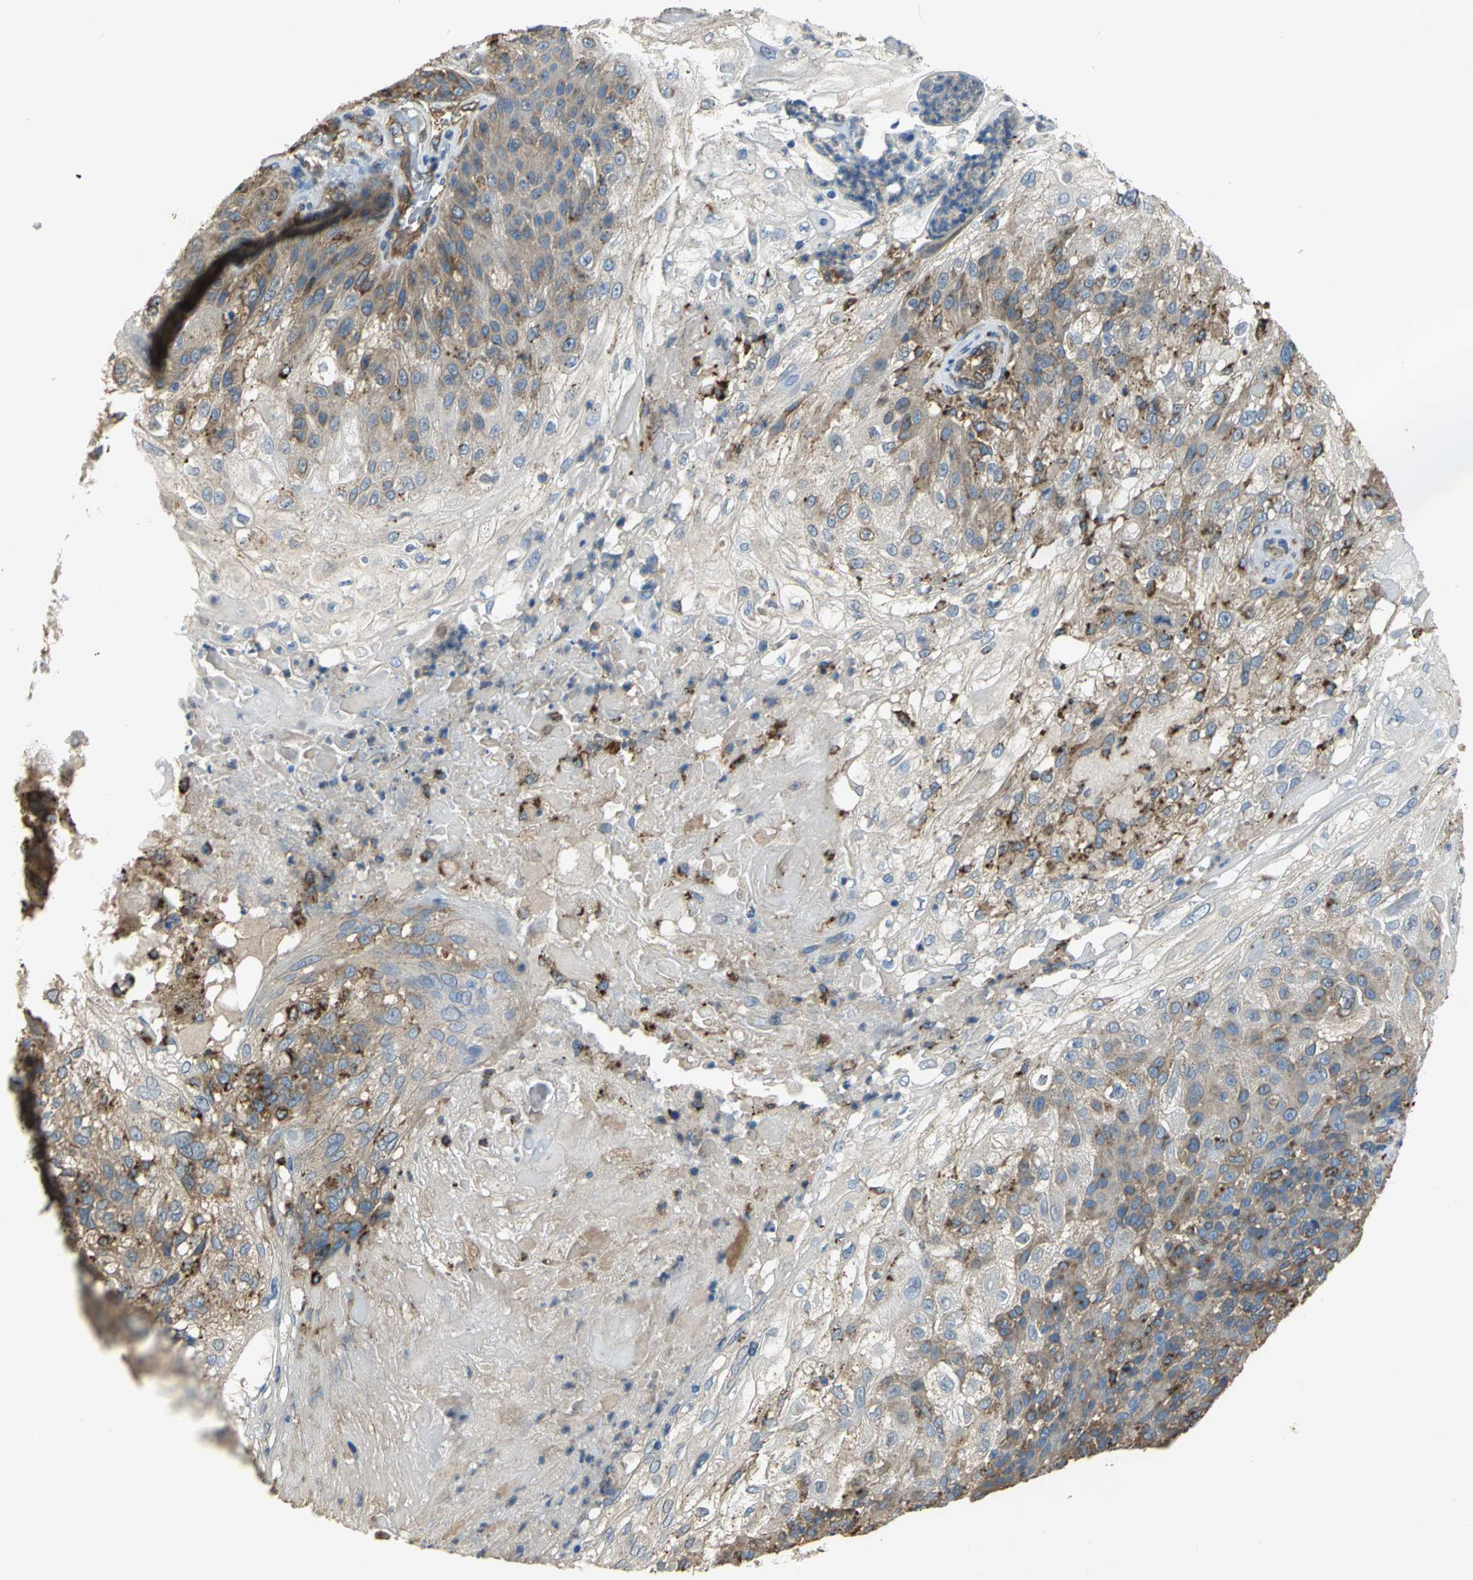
{"staining": {"intensity": "moderate", "quantity": "25%-75%", "location": "cytoplasmic/membranous"}, "tissue": "skin cancer", "cell_type": "Tumor cells", "image_type": "cancer", "snomed": [{"axis": "morphology", "description": "Normal tissue, NOS"}, {"axis": "morphology", "description": "Squamous cell carcinoma, NOS"}, {"axis": "topography", "description": "Skin"}], "caption": "Protein expression analysis of human squamous cell carcinoma (skin) reveals moderate cytoplasmic/membranous expression in approximately 25%-75% of tumor cells. The protein of interest is stained brown, and the nuclei are stained in blue (DAB IHC with brightfield microscopy, high magnification).", "gene": "DIAPH2", "patient": {"sex": "female", "age": 83}}